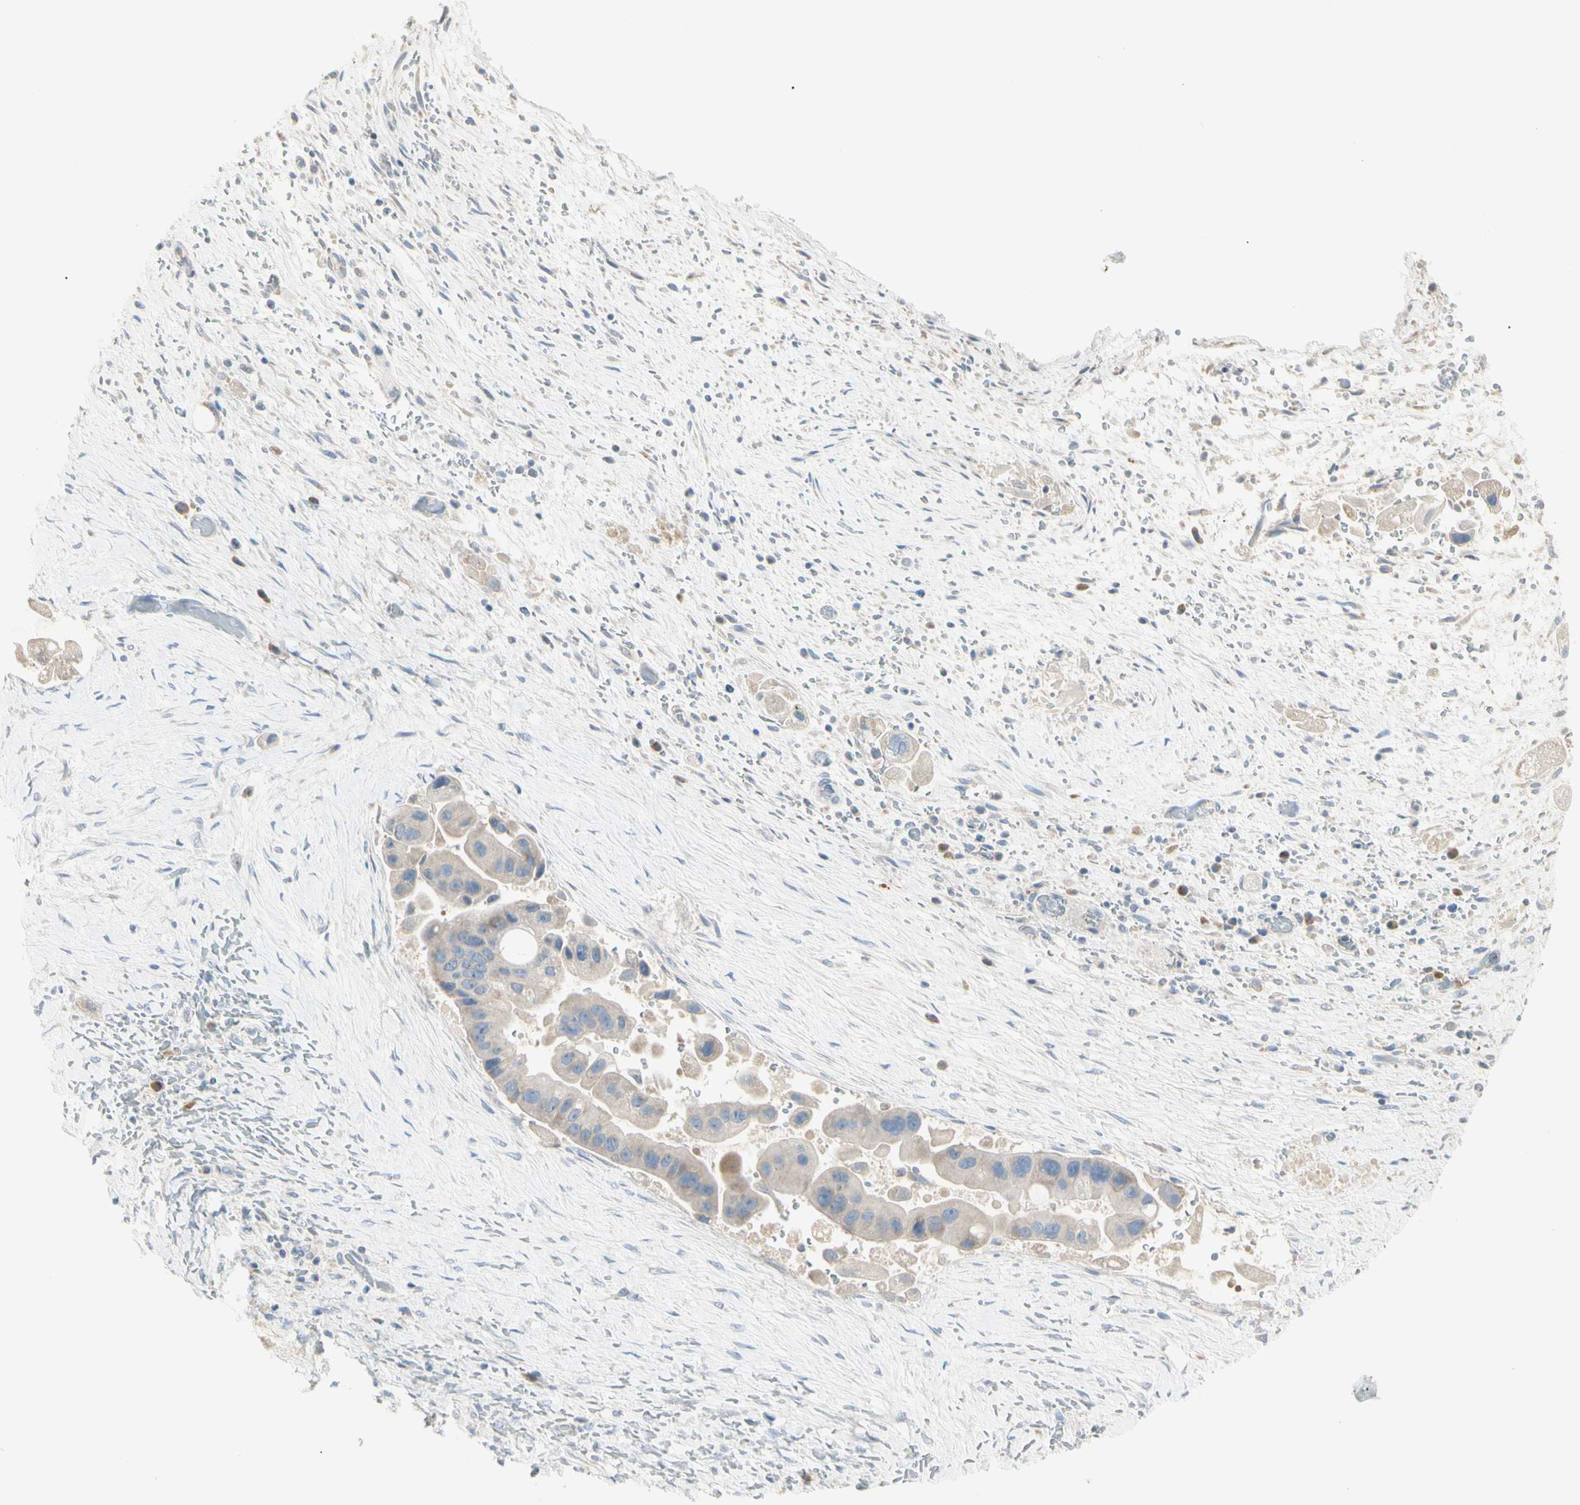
{"staining": {"intensity": "negative", "quantity": "none", "location": "none"}, "tissue": "liver cancer", "cell_type": "Tumor cells", "image_type": "cancer", "snomed": [{"axis": "morphology", "description": "Normal tissue, NOS"}, {"axis": "morphology", "description": "Cholangiocarcinoma"}, {"axis": "topography", "description": "Liver"}, {"axis": "topography", "description": "Peripheral nerve tissue"}], "caption": "Human cholangiocarcinoma (liver) stained for a protein using immunohistochemistry (IHC) demonstrates no expression in tumor cells.", "gene": "ALDH18A1", "patient": {"sex": "male", "age": 50}}